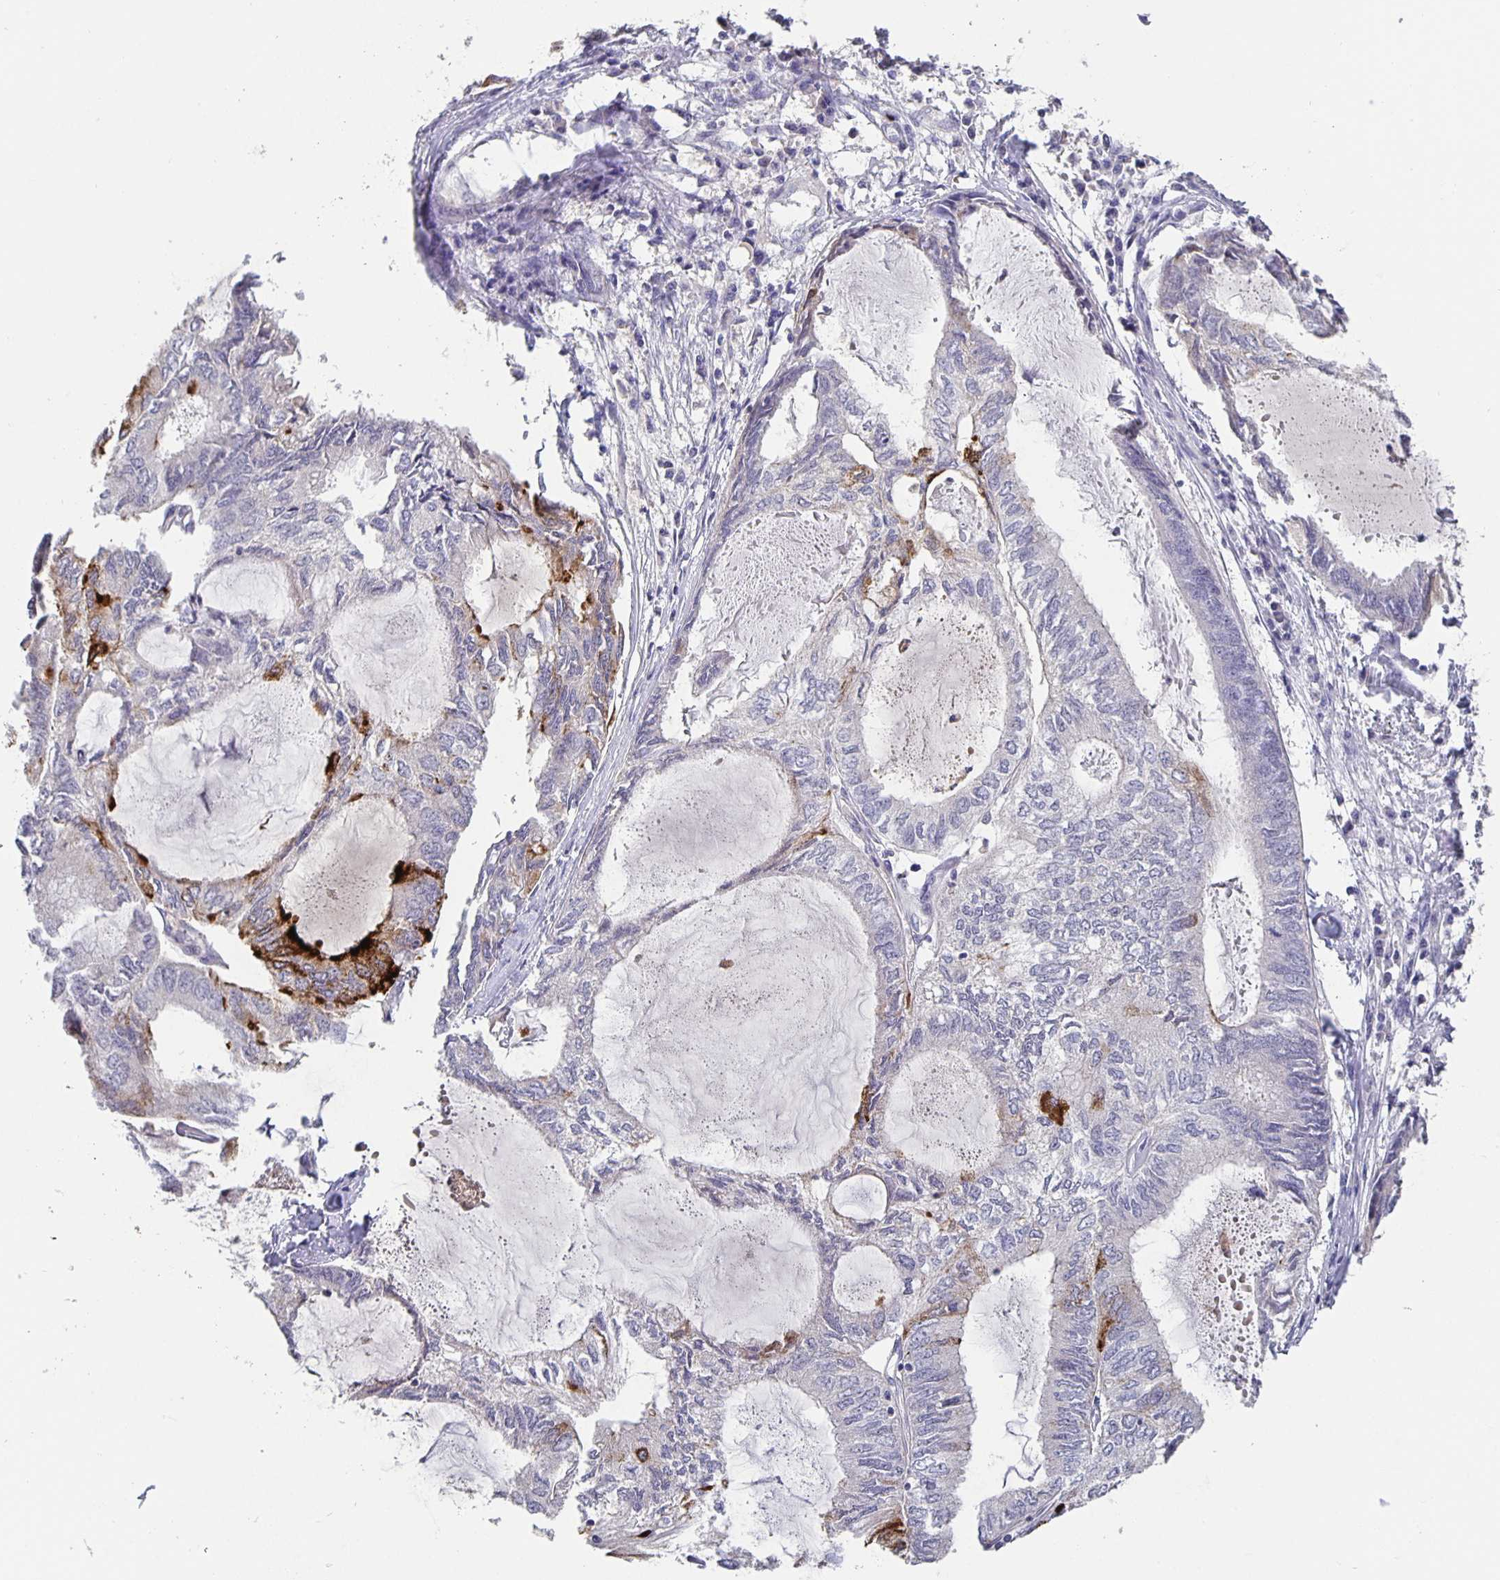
{"staining": {"intensity": "strong", "quantity": "<25%", "location": "cytoplasmic/membranous"}, "tissue": "endometrial cancer", "cell_type": "Tumor cells", "image_type": "cancer", "snomed": [{"axis": "morphology", "description": "Adenocarcinoma, NOS"}, {"axis": "topography", "description": "Endometrium"}], "caption": "Endometrial cancer stained with IHC shows strong cytoplasmic/membranous positivity in approximately <25% of tumor cells.", "gene": "GDF15", "patient": {"sex": "female", "age": 80}}